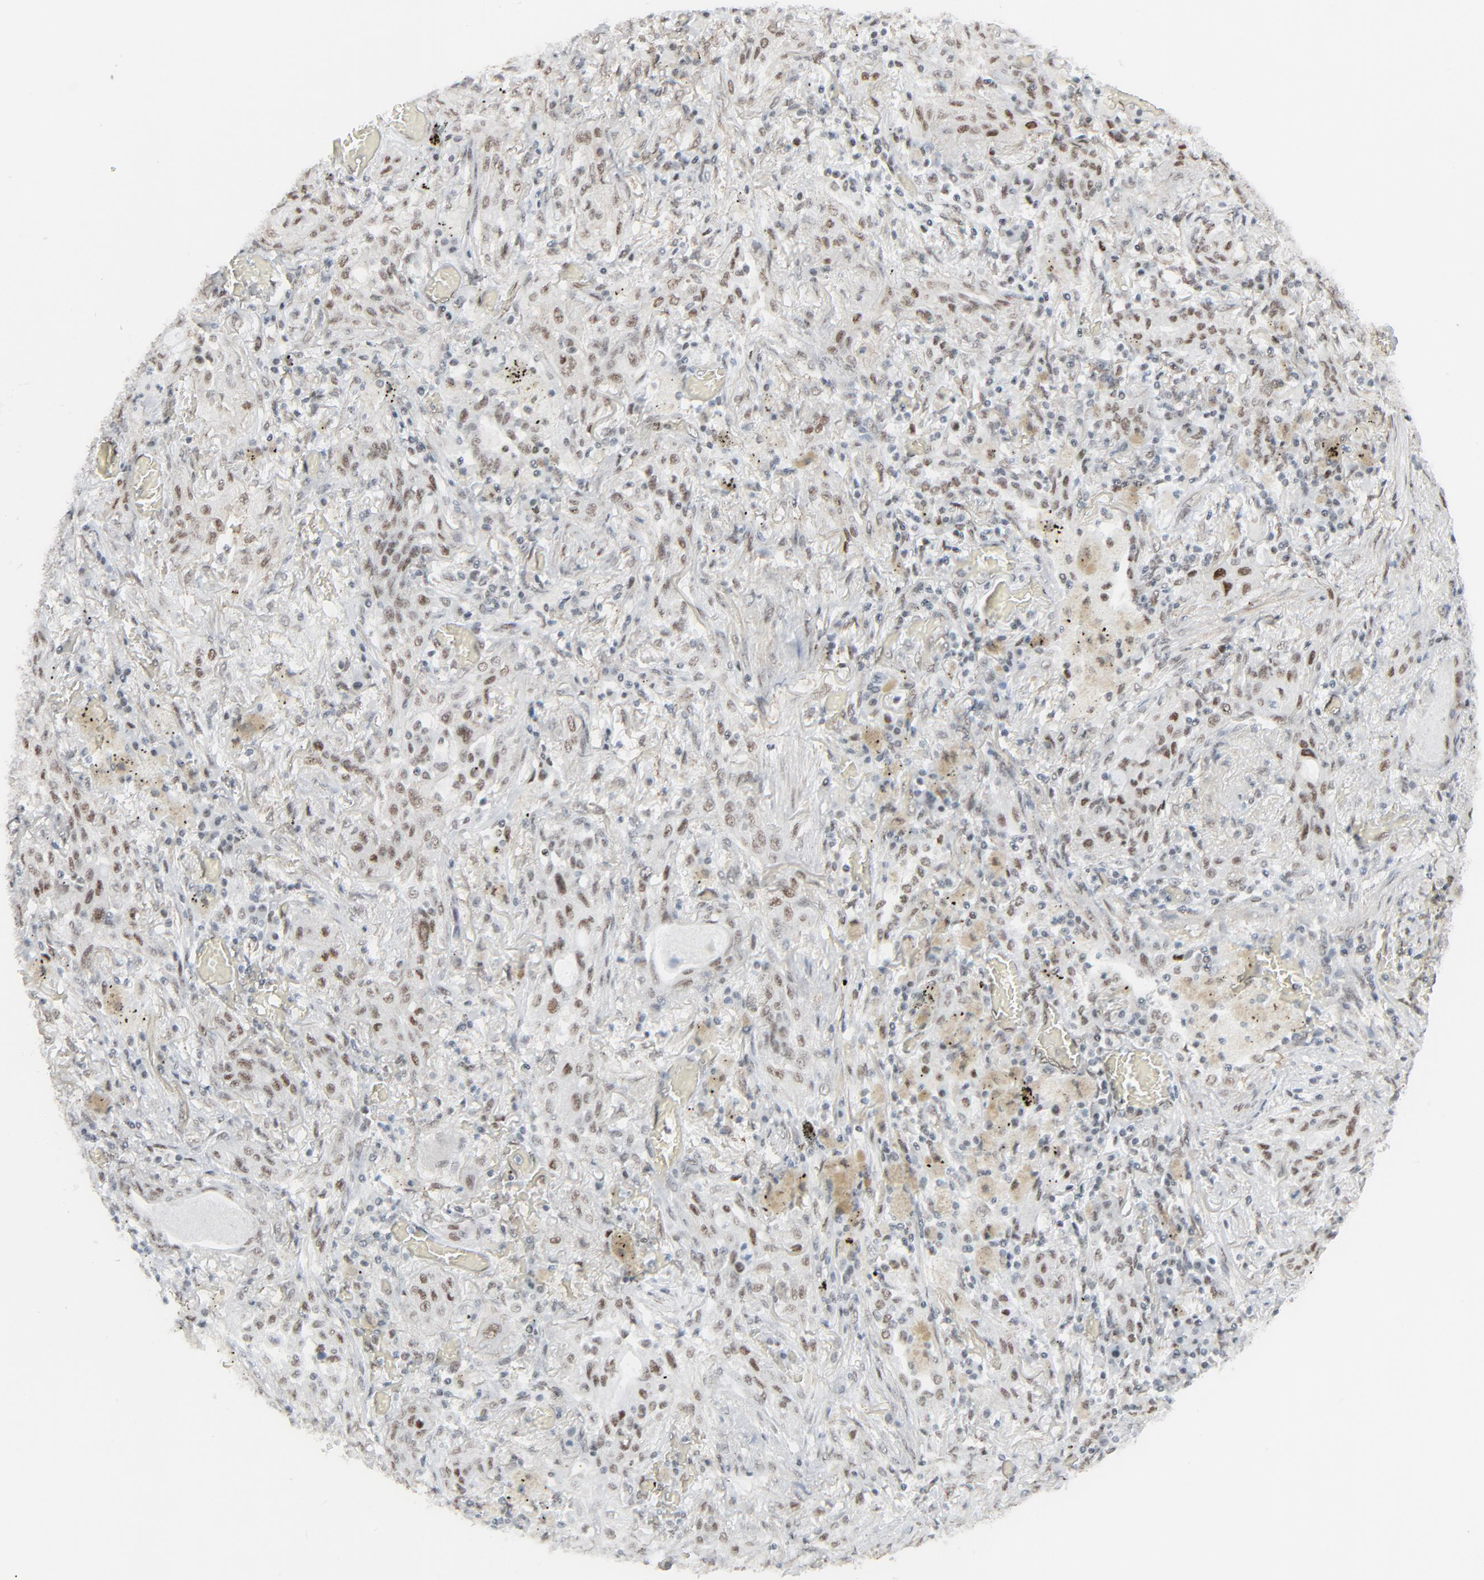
{"staining": {"intensity": "moderate", "quantity": ">75%", "location": "nuclear"}, "tissue": "lung cancer", "cell_type": "Tumor cells", "image_type": "cancer", "snomed": [{"axis": "morphology", "description": "Squamous cell carcinoma, NOS"}, {"axis": "topography", "description": "Lung"}], "caption": "This image reveals immunohistochemistry (IHC) staining of squamous cell carcinoma (lung), with medium moderate nuclear staining in approximately >75% of tumor cells.", "gene": "FBXO28", "patient": {"sex": "female", "age": 47}}